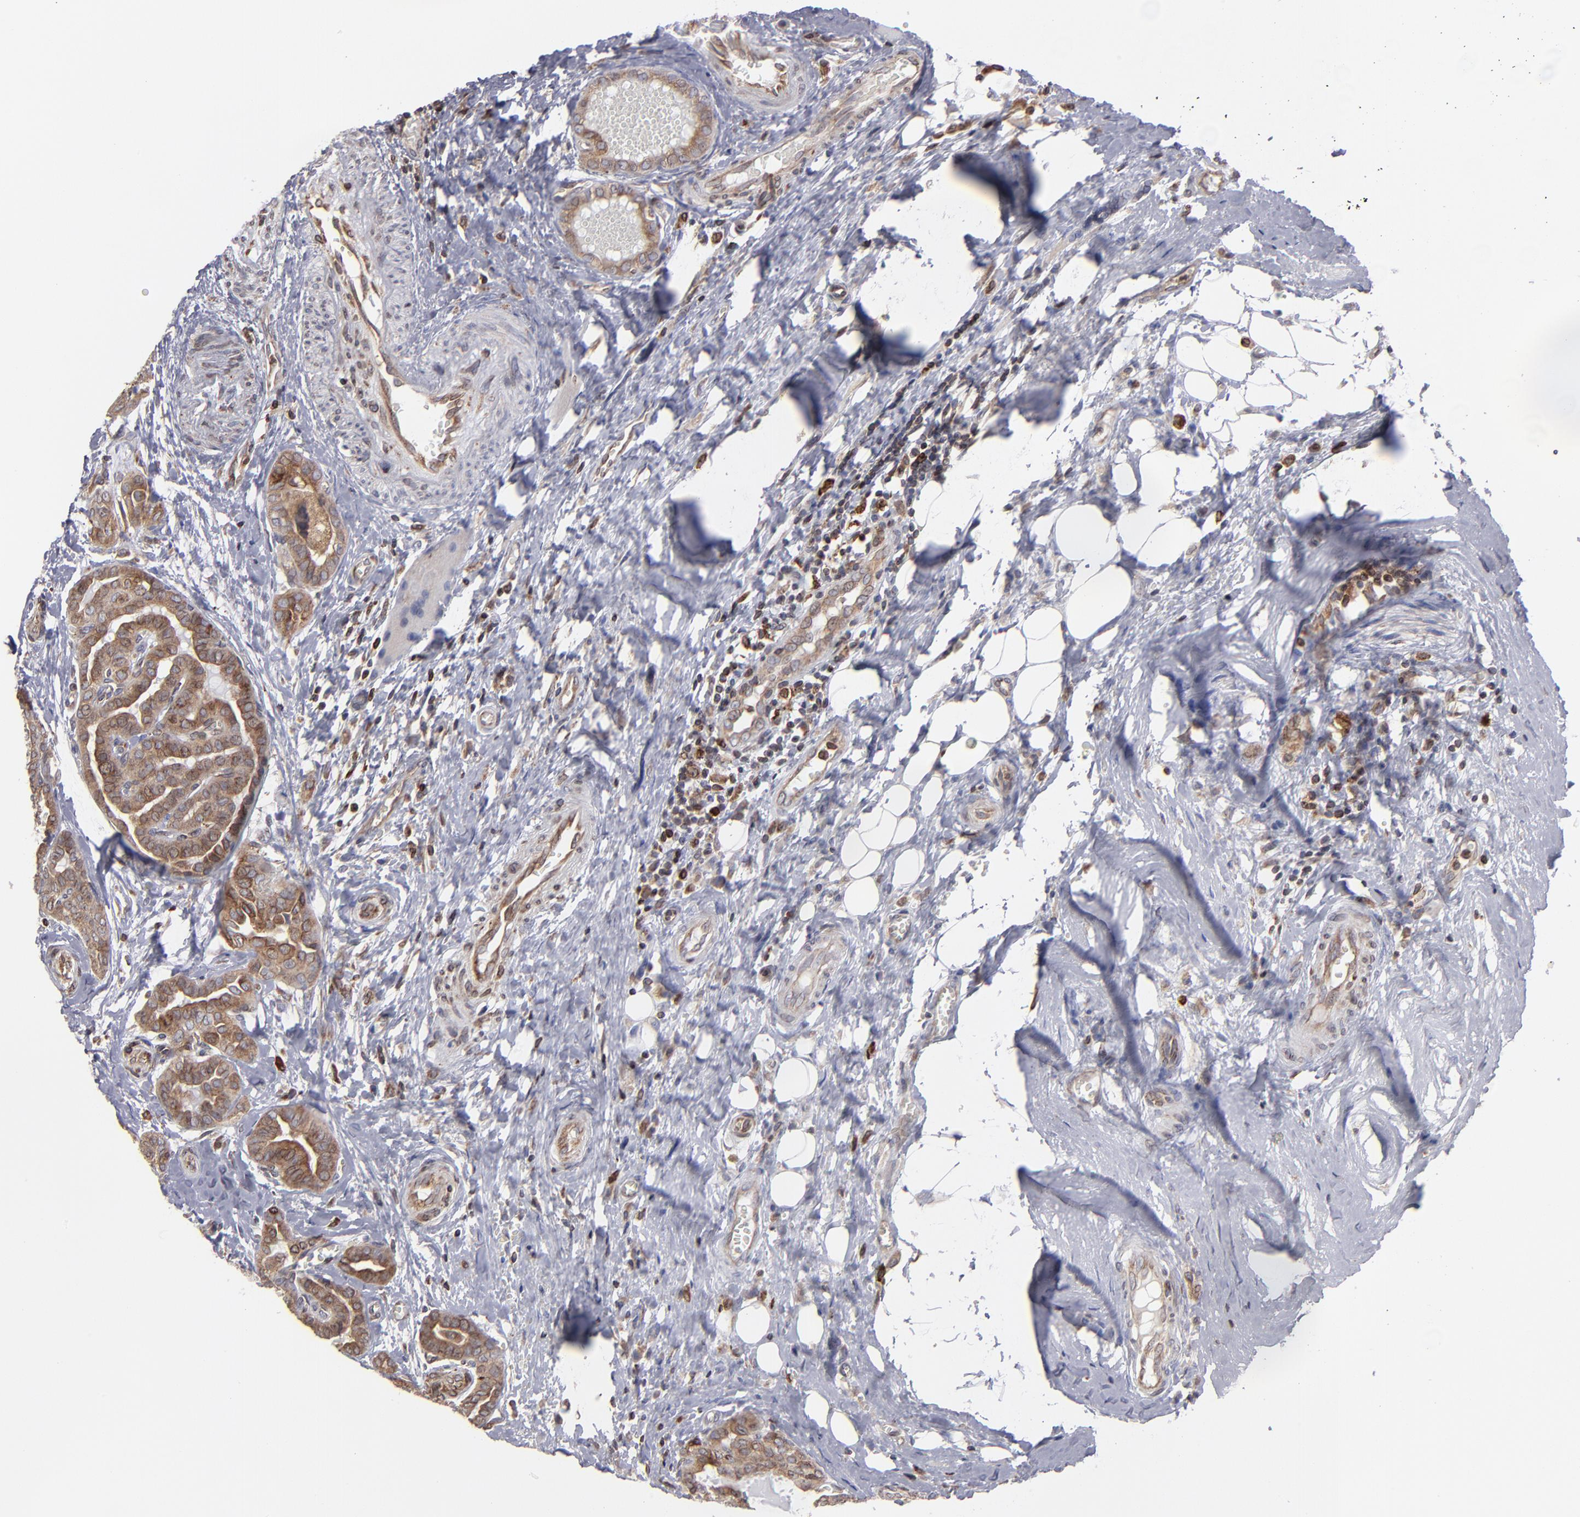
{"staining": {"intensity": "moderate", "quantity": ">75%", "location": "cytoplasmic/membranous"}, "tissue": "thyroid cancer", "cell_type": "Tumor cells", "image_type": "cancer", "snomed": [{"axis": "morphology", "description": "Carcinoma, NOS"}, {"axis": "topography", "description": "Thyroid gland"}], "caption": "This image shows thyroid cancer (carcinoma) stained with immunohistochemistry (IHC) to label a protein in brown. The cytoplasmic/membranous of tumor cells show moderate positivity for the protein. Nuclei are counter-stained blue.", "gene": "TMX1", "patient": {"sex": "female", "age": 91}}